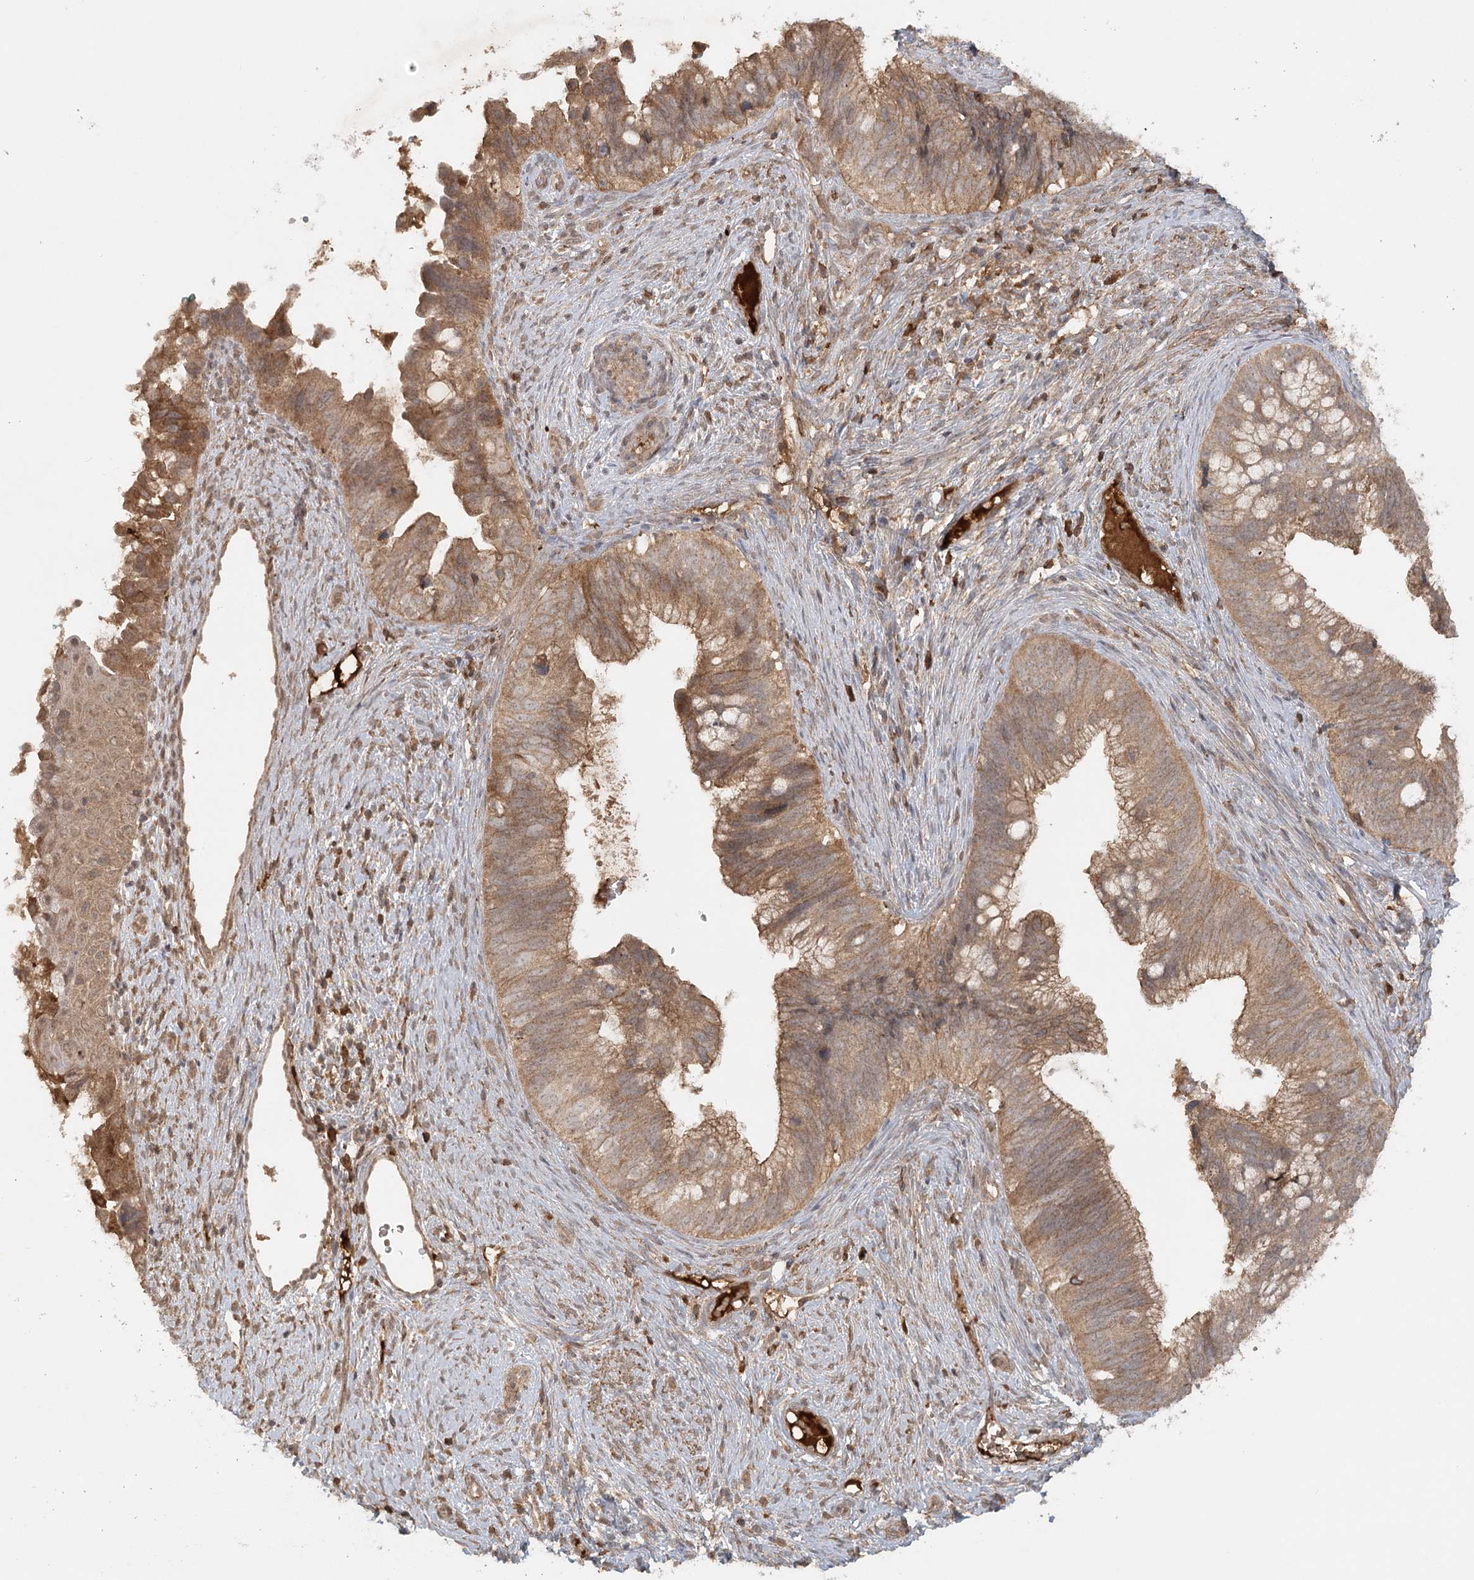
{"staining": {"intensity": "moderate", "quantity": ">75%", "location": "cytoplasmic/membranous"}, "tissue": "cervical cancer", "cell_type": "Tumor cells", "image_type": "cancer", "snomed": [{"axis": "morphology", "description": "Adenocarcinoma, NOS"}, {"axis": "topography", "description": "Cervix"}], "caption": "This is an image of IHC staining of cervical adenocarcinoma, which shows moderate staining in the cytoplasmic/membranous of tumor cells.", "gene": "ARL13A", "patient": {"sex": "female", "age": 42}}